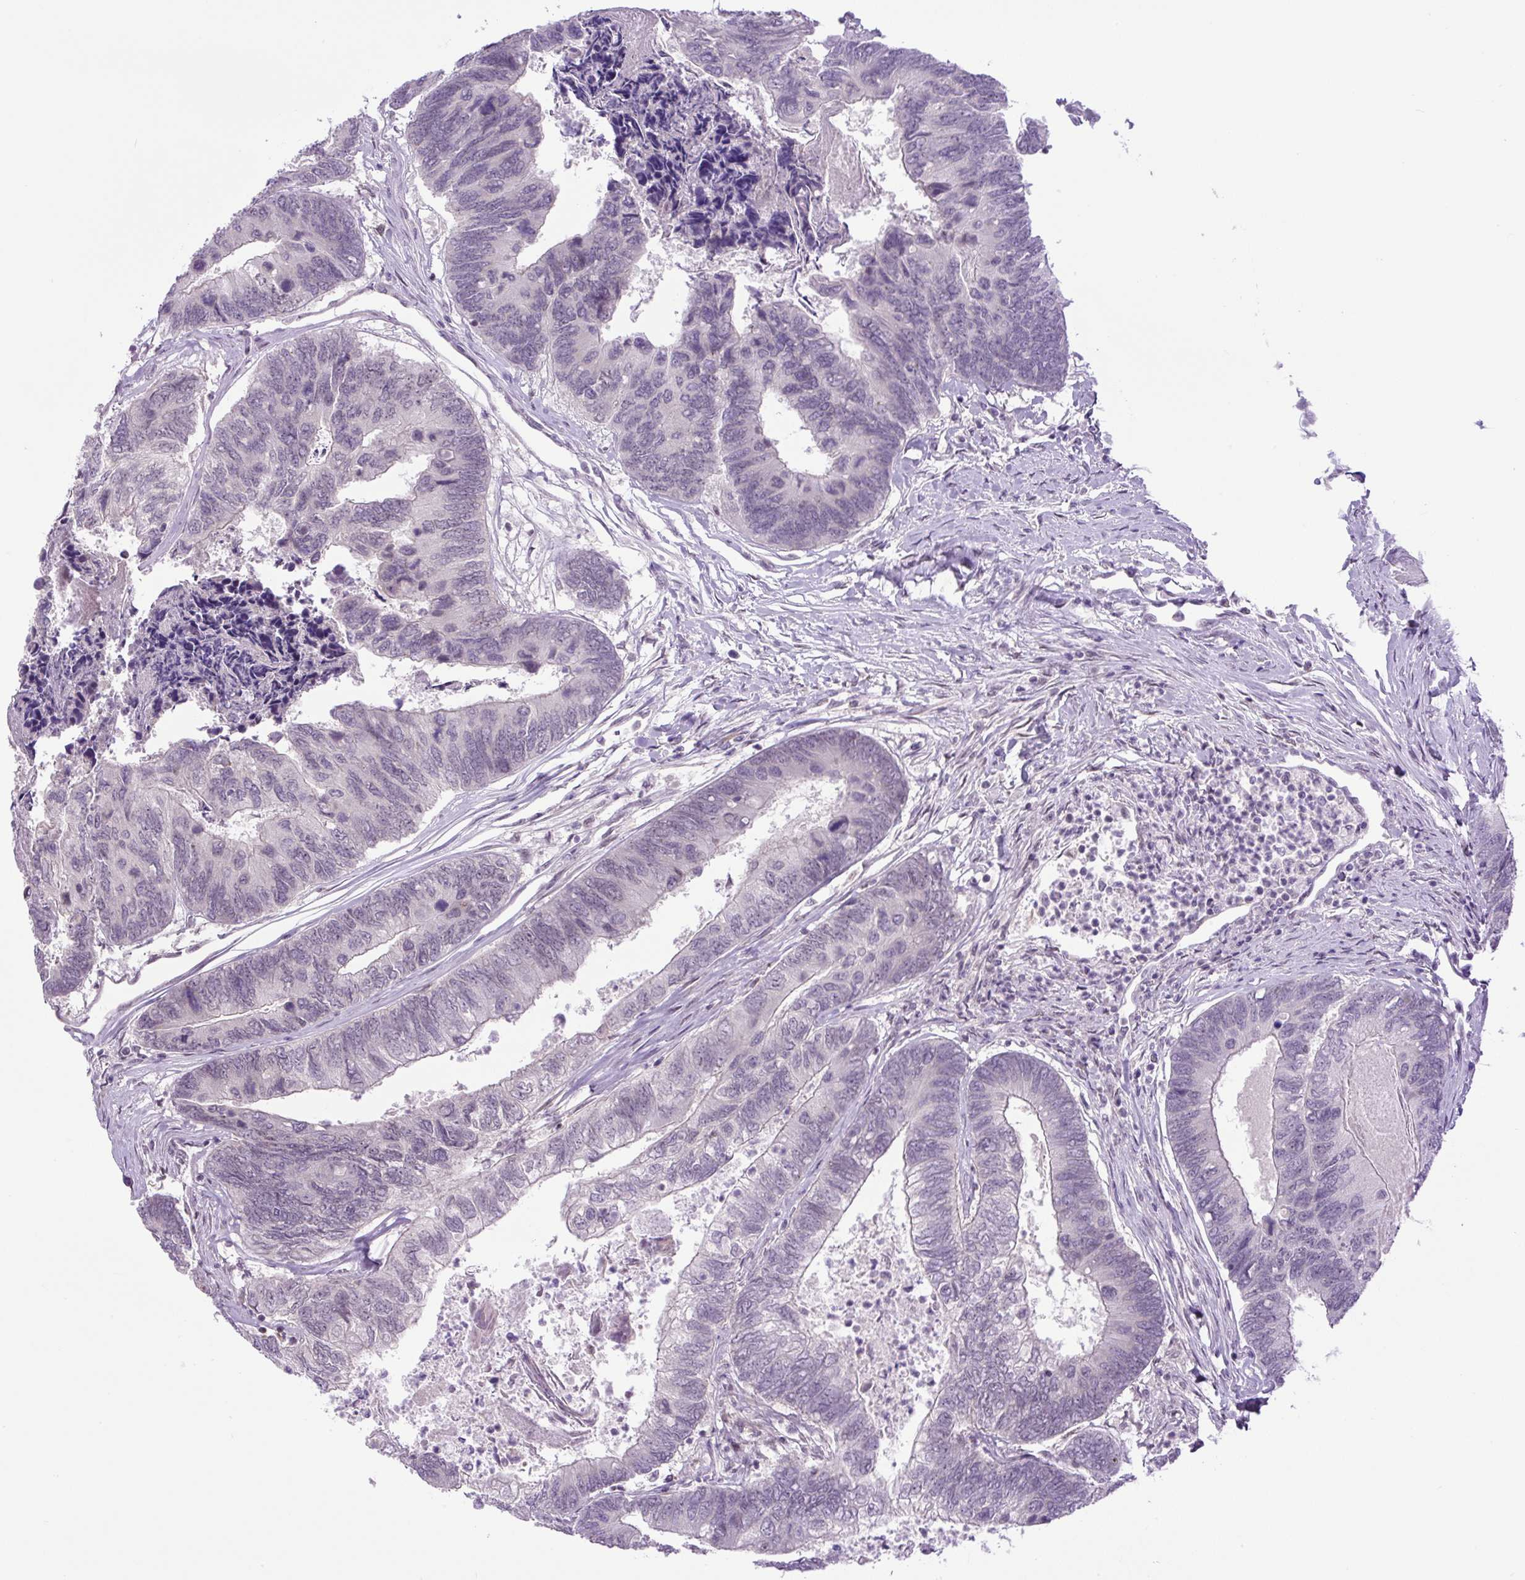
{"staining": {"intensity": "negative", "quantity": "none", "location": "none"}, "tissue": "colorectal cancer", "cell_type": "Tumor cells", "image_type": "cancer", "snomed": [{"axis": "morphology", "description": "Adenocarcinoma, NOS"}, {"axis": "topography", "description": "Colon"}], "caption": "This histopathology image is of colorectal adenocarcinoma stained with immunohistochemistry to label a protein in brown with the nuclei are counter-stained blue. There is no positivity in tumor cells. The staining was performed using DAB (3,3'-diaminobenzidine) to visualize the protein expression in brown, while the nuclei were stained in blue with hematoxylin (Magnification: 20x).", "gene": "KPNA1", "patient": {"sex": "female", "age": 67}}